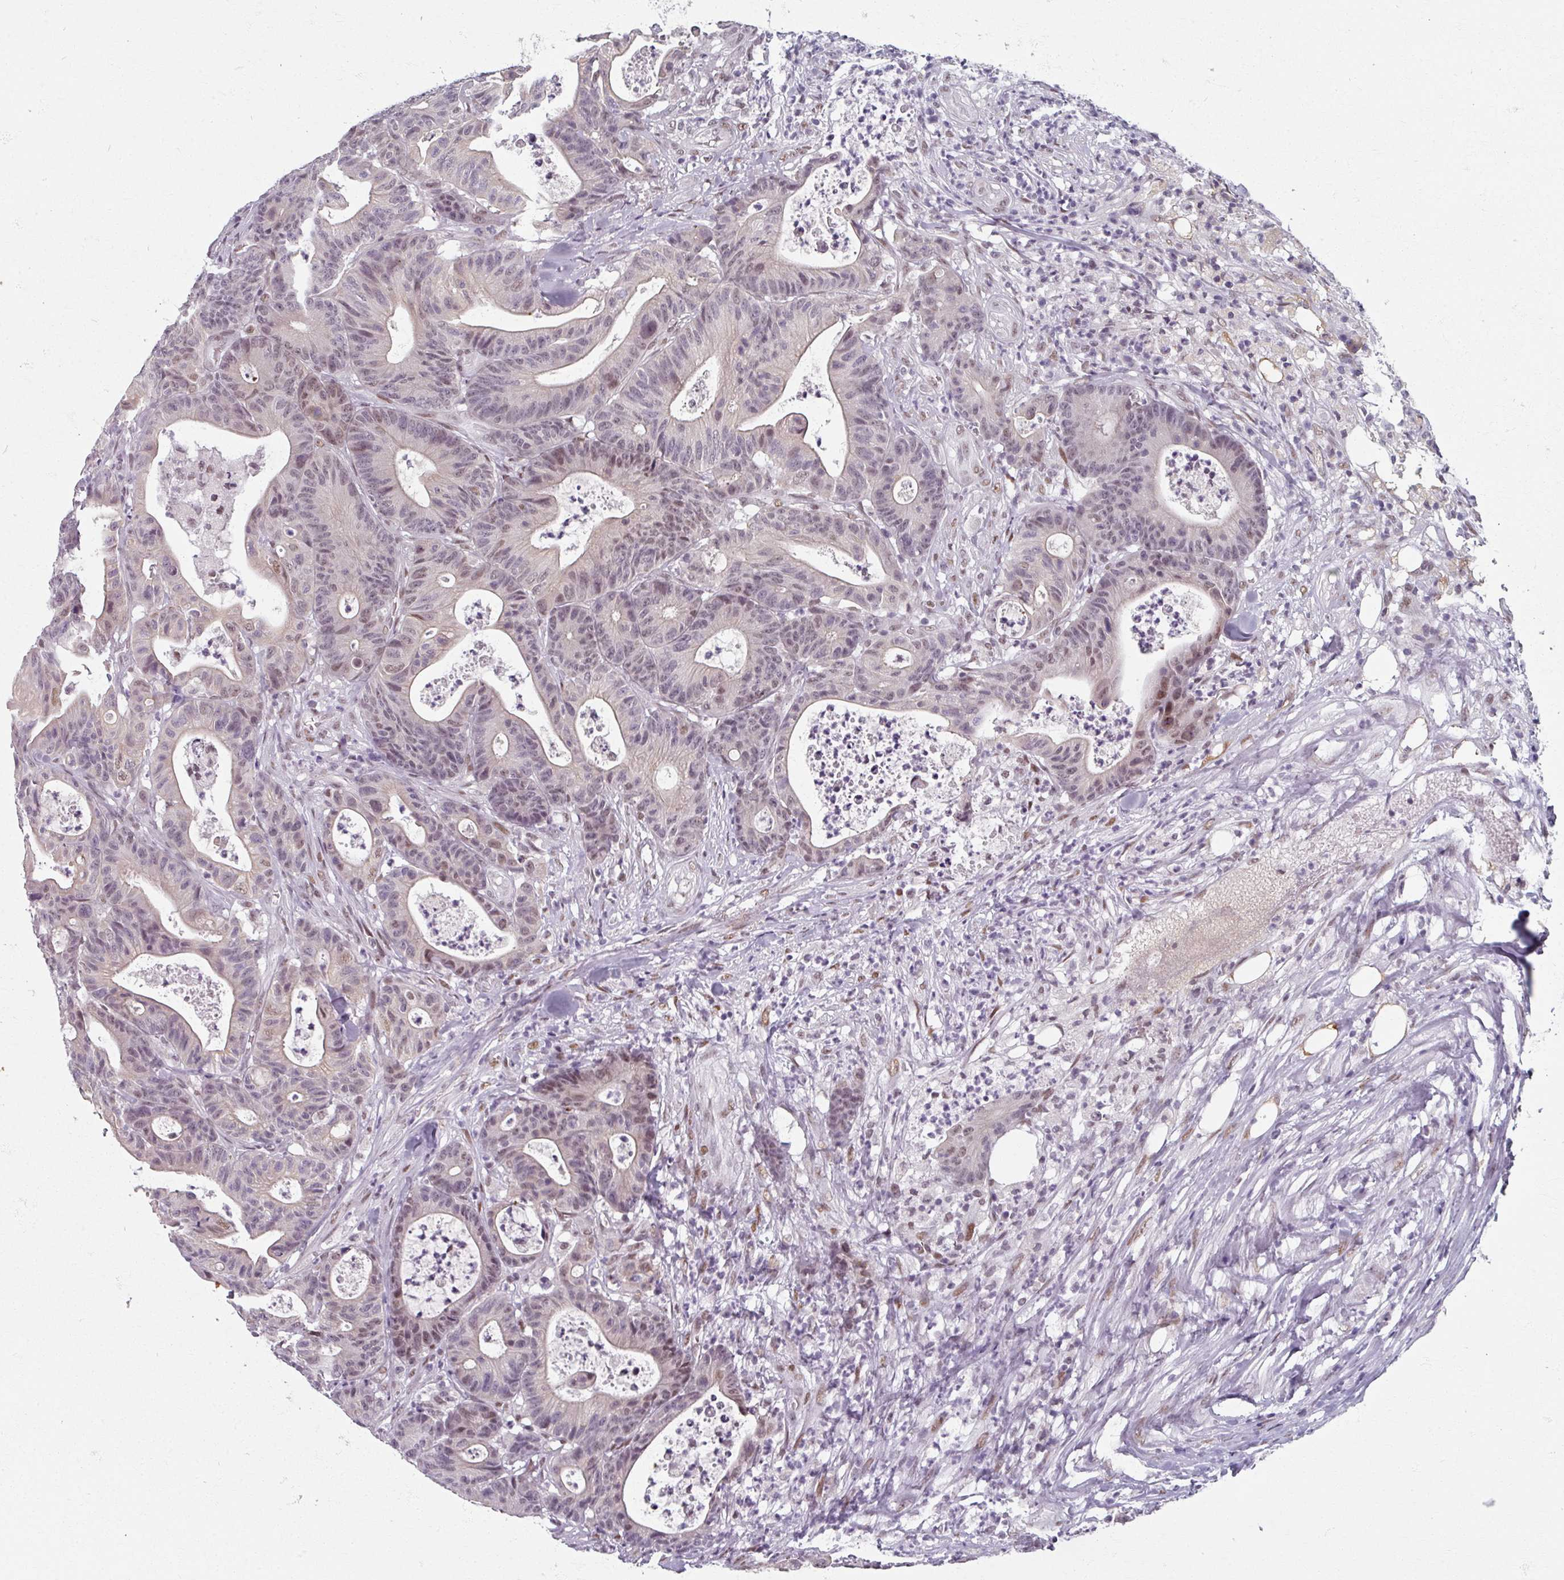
{"staining": {"intensity": "moderate", "quantity": "<25%", "location": "nuclear"}, "tissue": "colorectal cancer", "cell_type": "Tumor cells", "image_type": "cancer", "snomed": [{"axis": "morphology", "description": "Adenocarcinoma, NOS"}, {"axis": "topography", "description": "Colon"}], "caption": "Human adenocarcinoma (colorectal) stained with a brown dye displays moderate nuclear positive staining in about <25% of tumor cells.", "gene": "RIPOR3", "patient": {"sex": "female", "age": 84}}